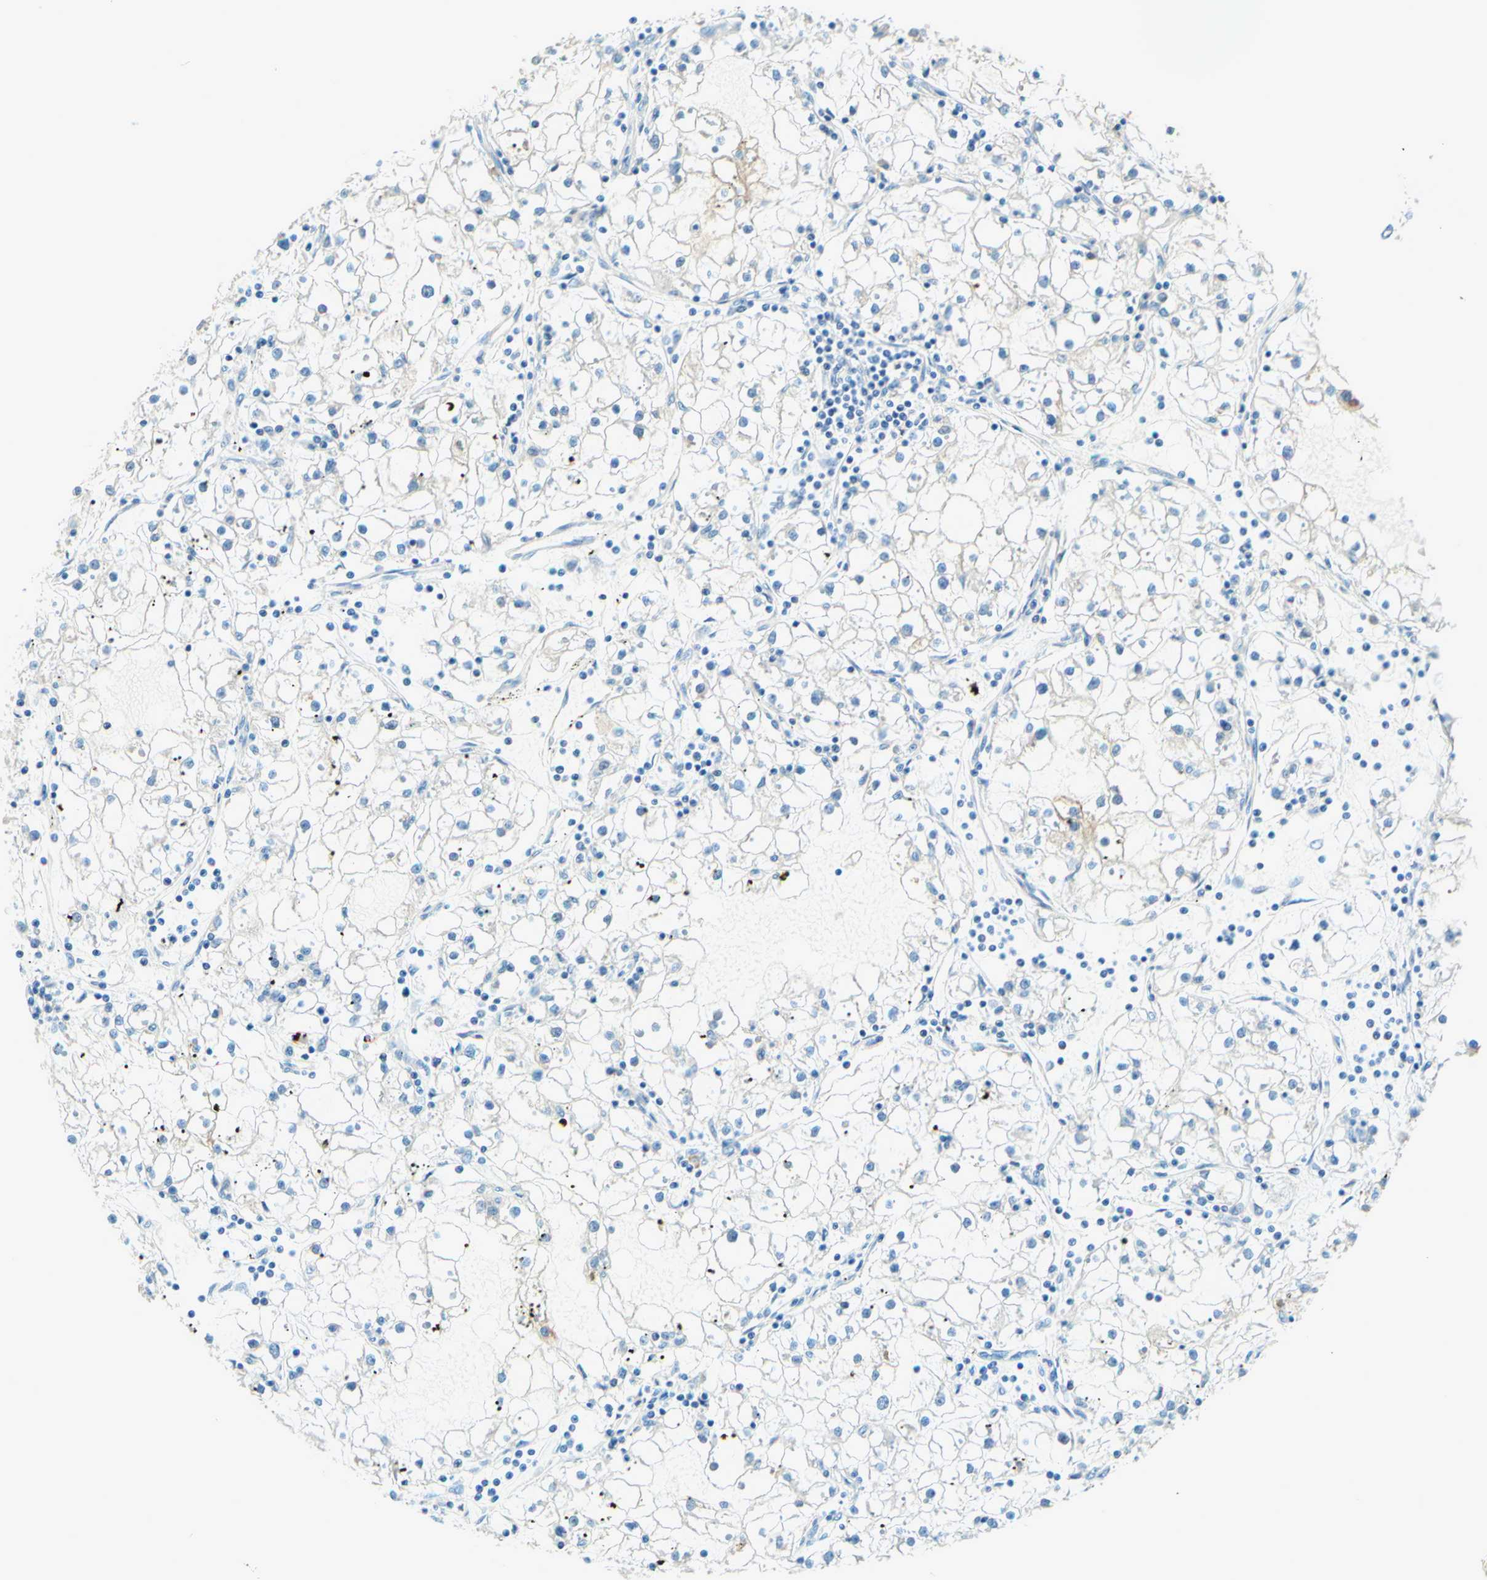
{"staining": {"intensity": "negative", "quantity": "none", "location": "none"}, "tissue": "renal cancer", "cell_type": "Tumor cells", "image_type": "cancer", "snomed": [{"axis": "morphology", "description": "Adenocarcinoma, NOS"}, {"axis": "topography", "description": "Kidney"}], "caption": "This is an IHC micrograph of human renal cancer (adenocarcinoma). There is no staining in tumor cells.", "gene": "PASD1", "patient": {"sex": "male", "age": 56}}